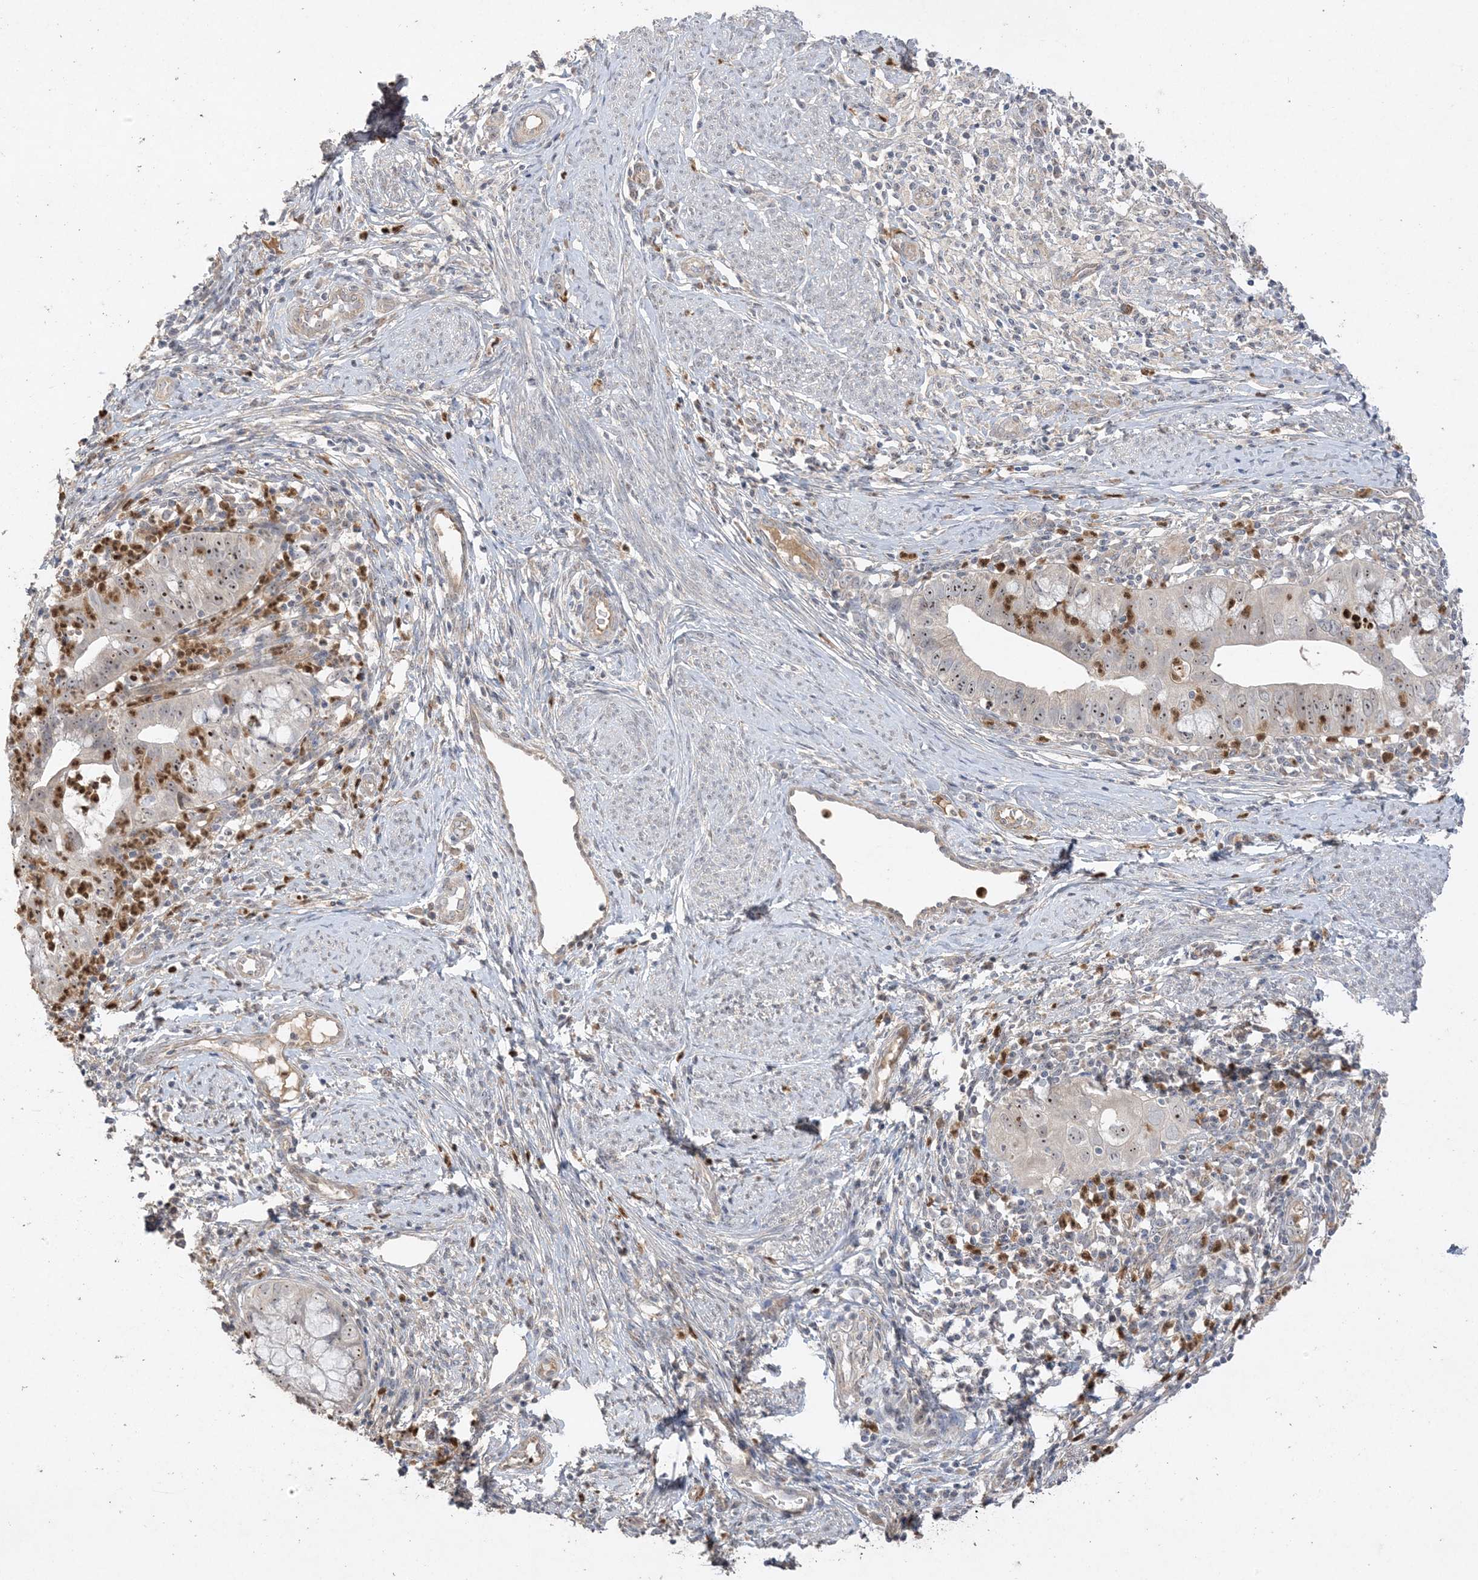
{"staining": {"intensity": "moderate", "quantity": ">75%", "location": "nuclear"}, "tissue": "cervical cancer", "cell_type": "Tumor cells", "image_type": "cancer", "snomed": [{"axis": "morphology", "description": "Adenocarcinoma, NOS"}, {"axis": "topography", "description": "Cervix"}], "caption": "Human cervical cancer stained with a protein marker demonstrates moderate staining in tumor cells.", "gene": "DDX18", "patient": {"sex": "female", "age": 36}}